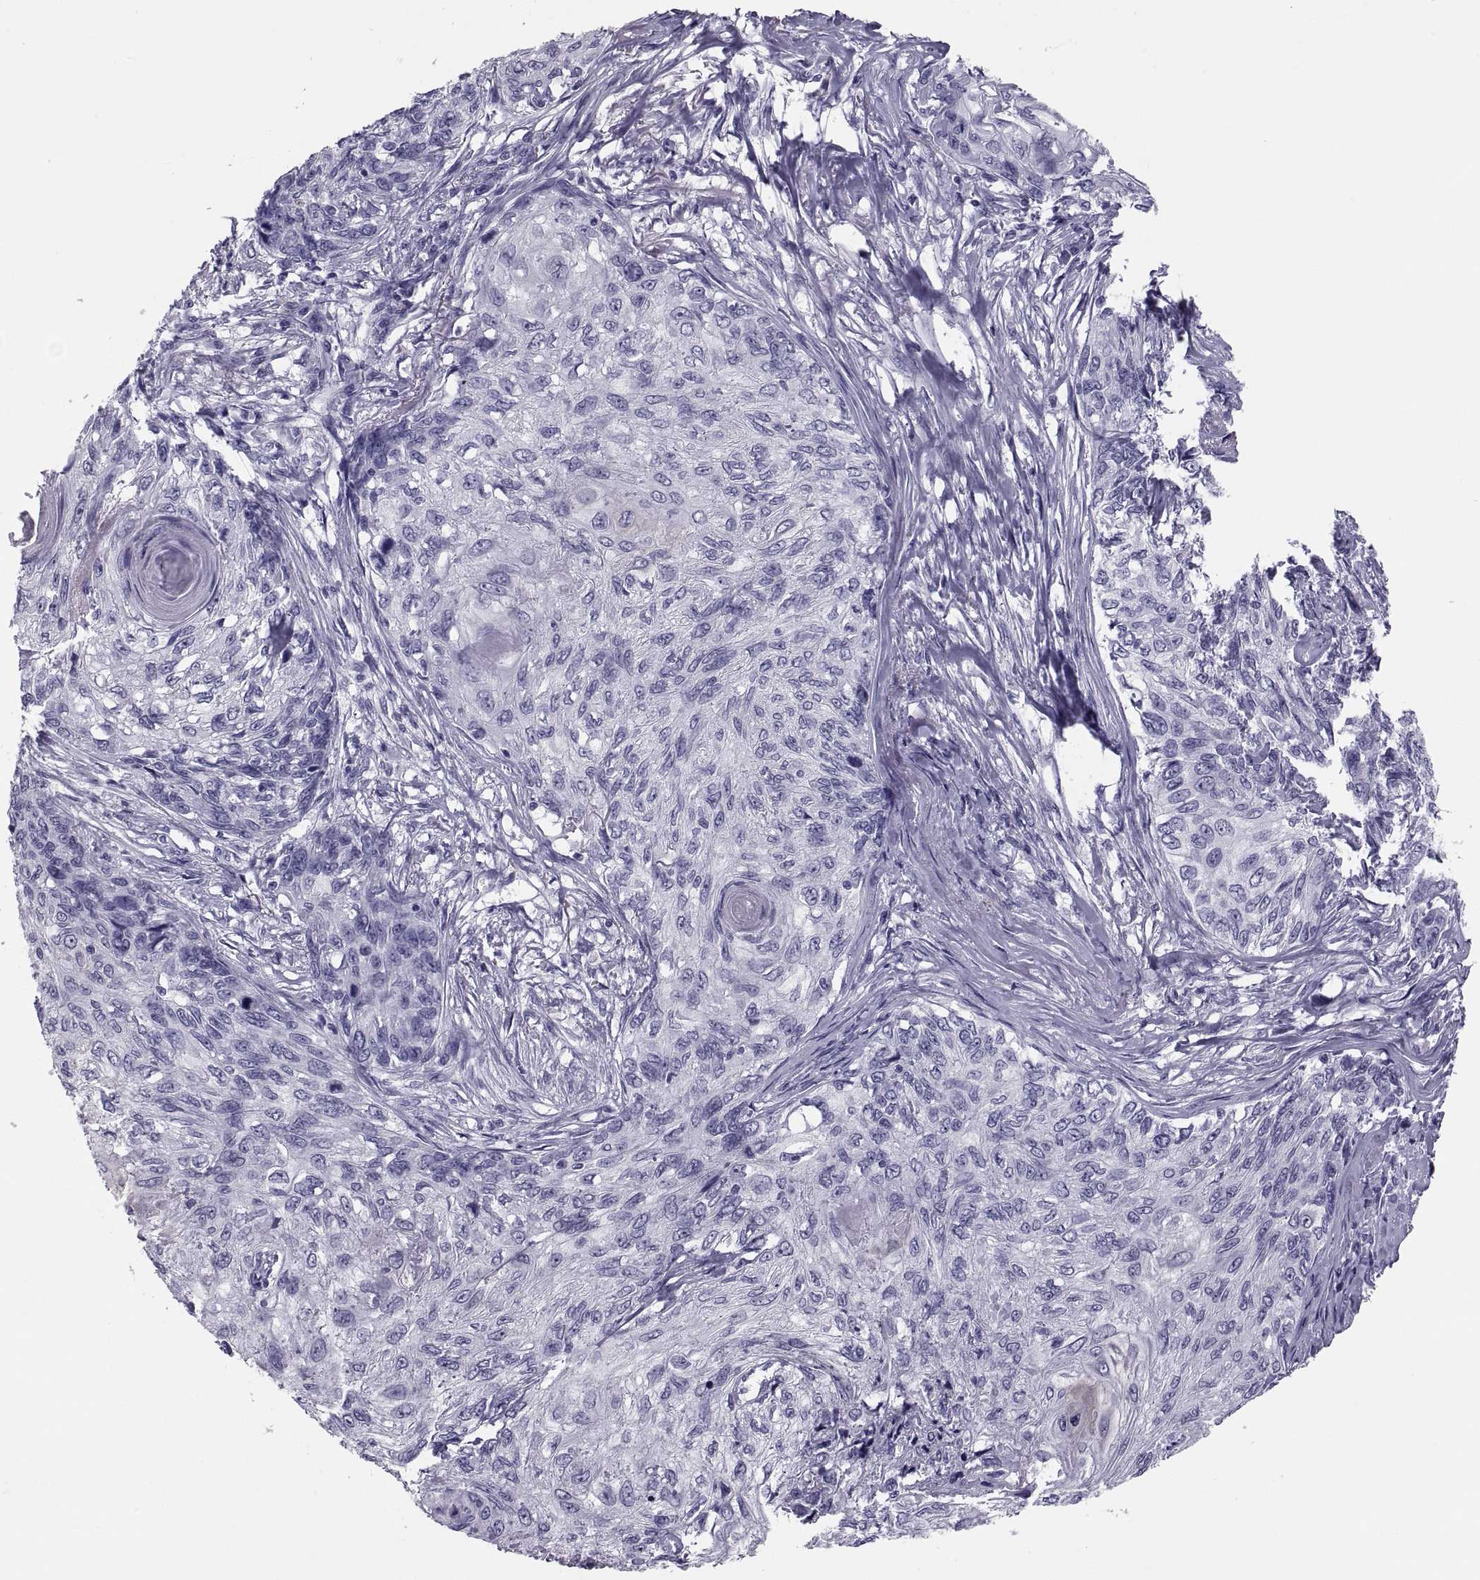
{"staining": {"intensity": "negative", "quantity": "none", "location": "none"}, "tissue": "skin cancer", "cell_type": "Tumor cells", "image_type": "cancer", "snomed": [{"axis": "morphology", "description": "Squamous cell carcinoma, NOS"}, {"axis": "topography", "description": "Skin"}], "caption": "An immunohistochemistry (IHC) histopathology image of skin cancer is shown. There is no staining in tumor cells of skin cancer. (Brightfield microscopy of DAB (3,3'-diaminobenzidine) immunohistochemistry at high magnification).", "gene": "CRISP1", "patient": {"sex": "male", "age": 92}}